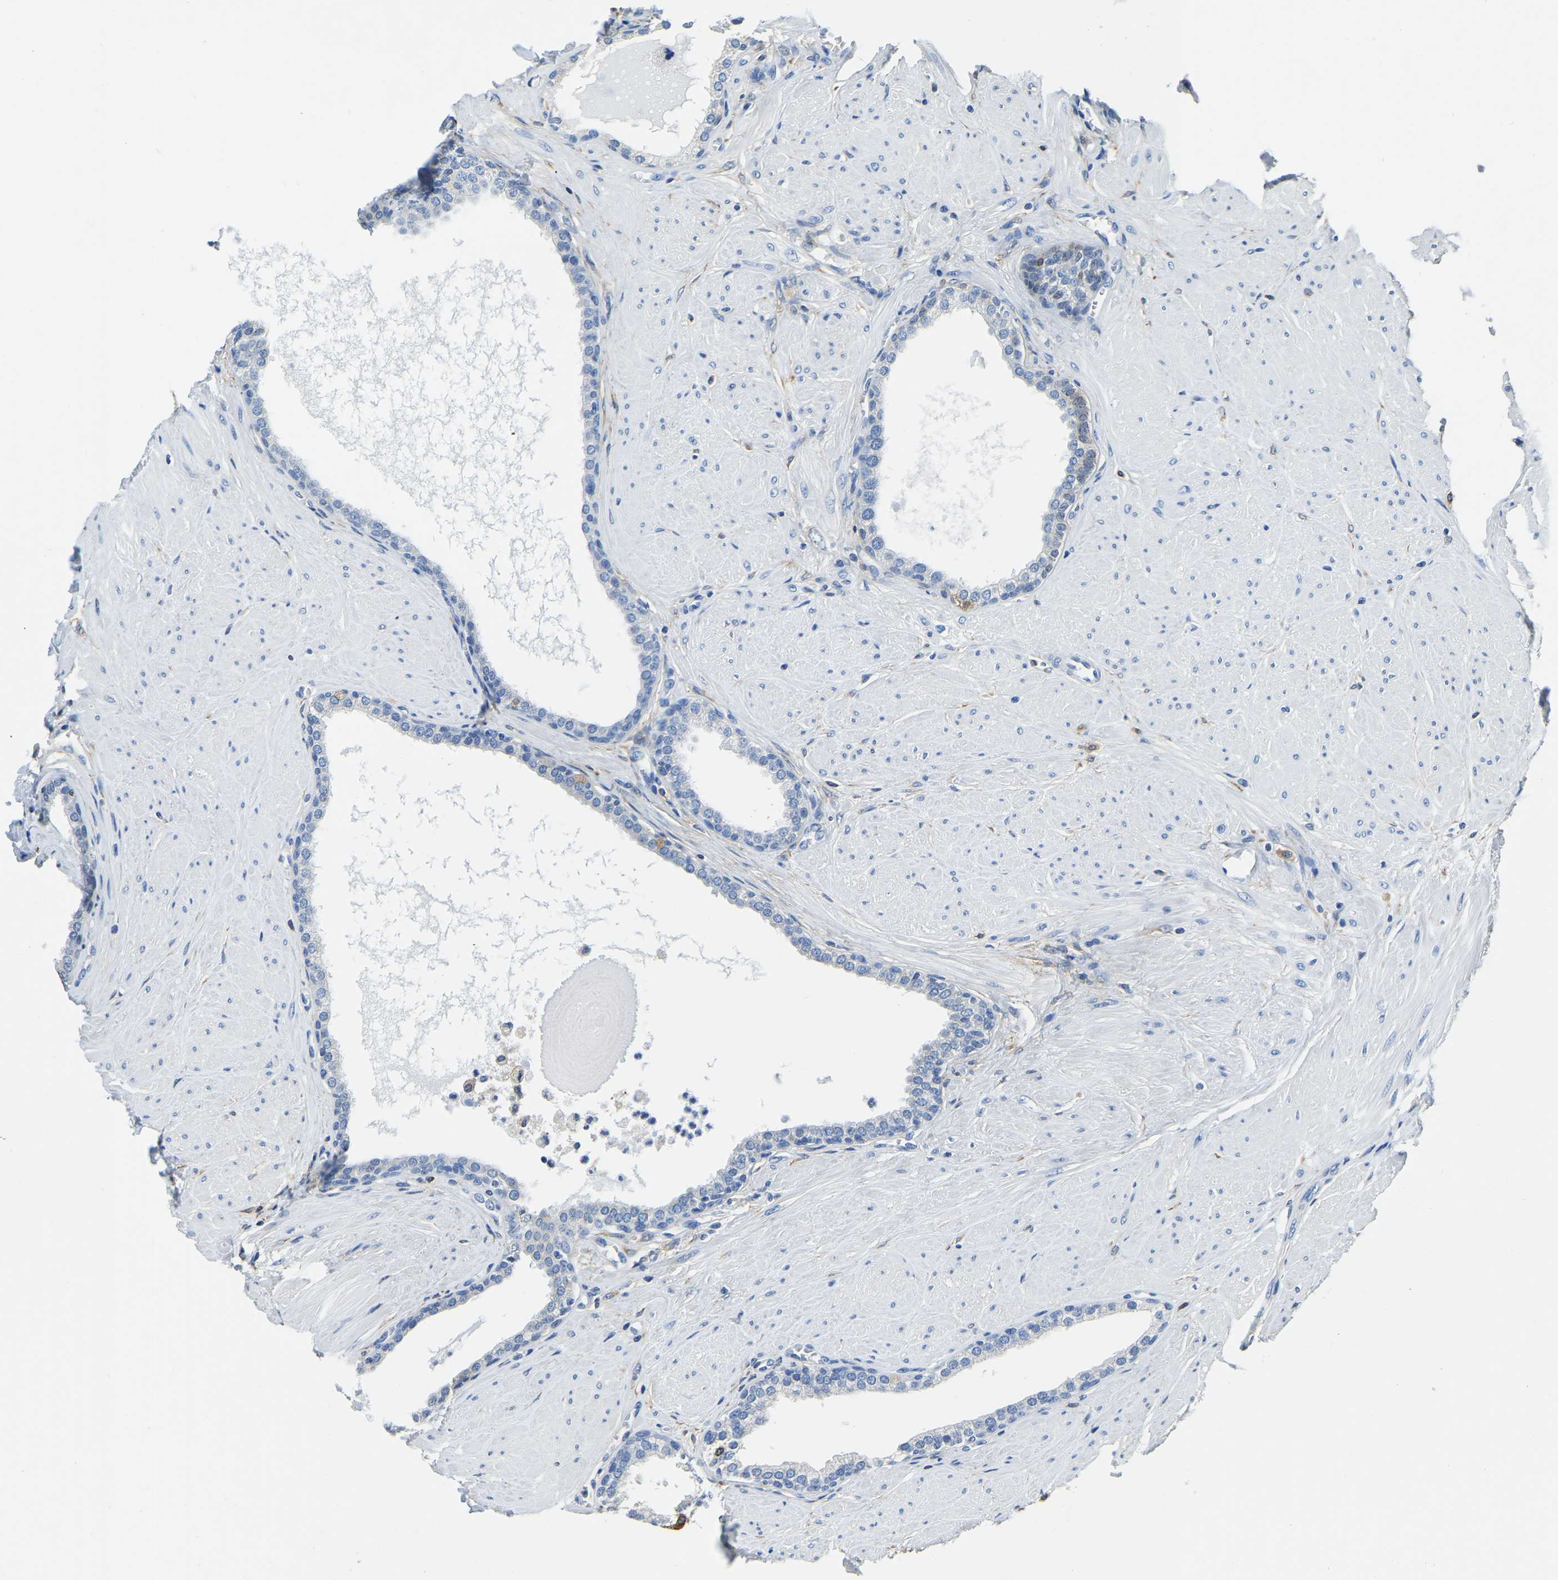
{"staining": {"intensity": "negative", "quantity": "none", "location": "none"}, "tissue": "prostate", "cell_type": "Glandular cells", "image_type": "normal", "snomed": [{"axis": "morphology", "description": "Normal tissue, NOS"}, {"axis": "topography", "description": "Prostate"}], "caption": "An image of human prostate is negative for staining in glandular cells. Brightfield microscopy of IHC stained with DAB (3,3'-diaminobenzidine) (brown) and hematoxylin (blue), captured at high magnification.", "gene": "ZDHHC13", "patient": {"sex": "male", "age": 51}}